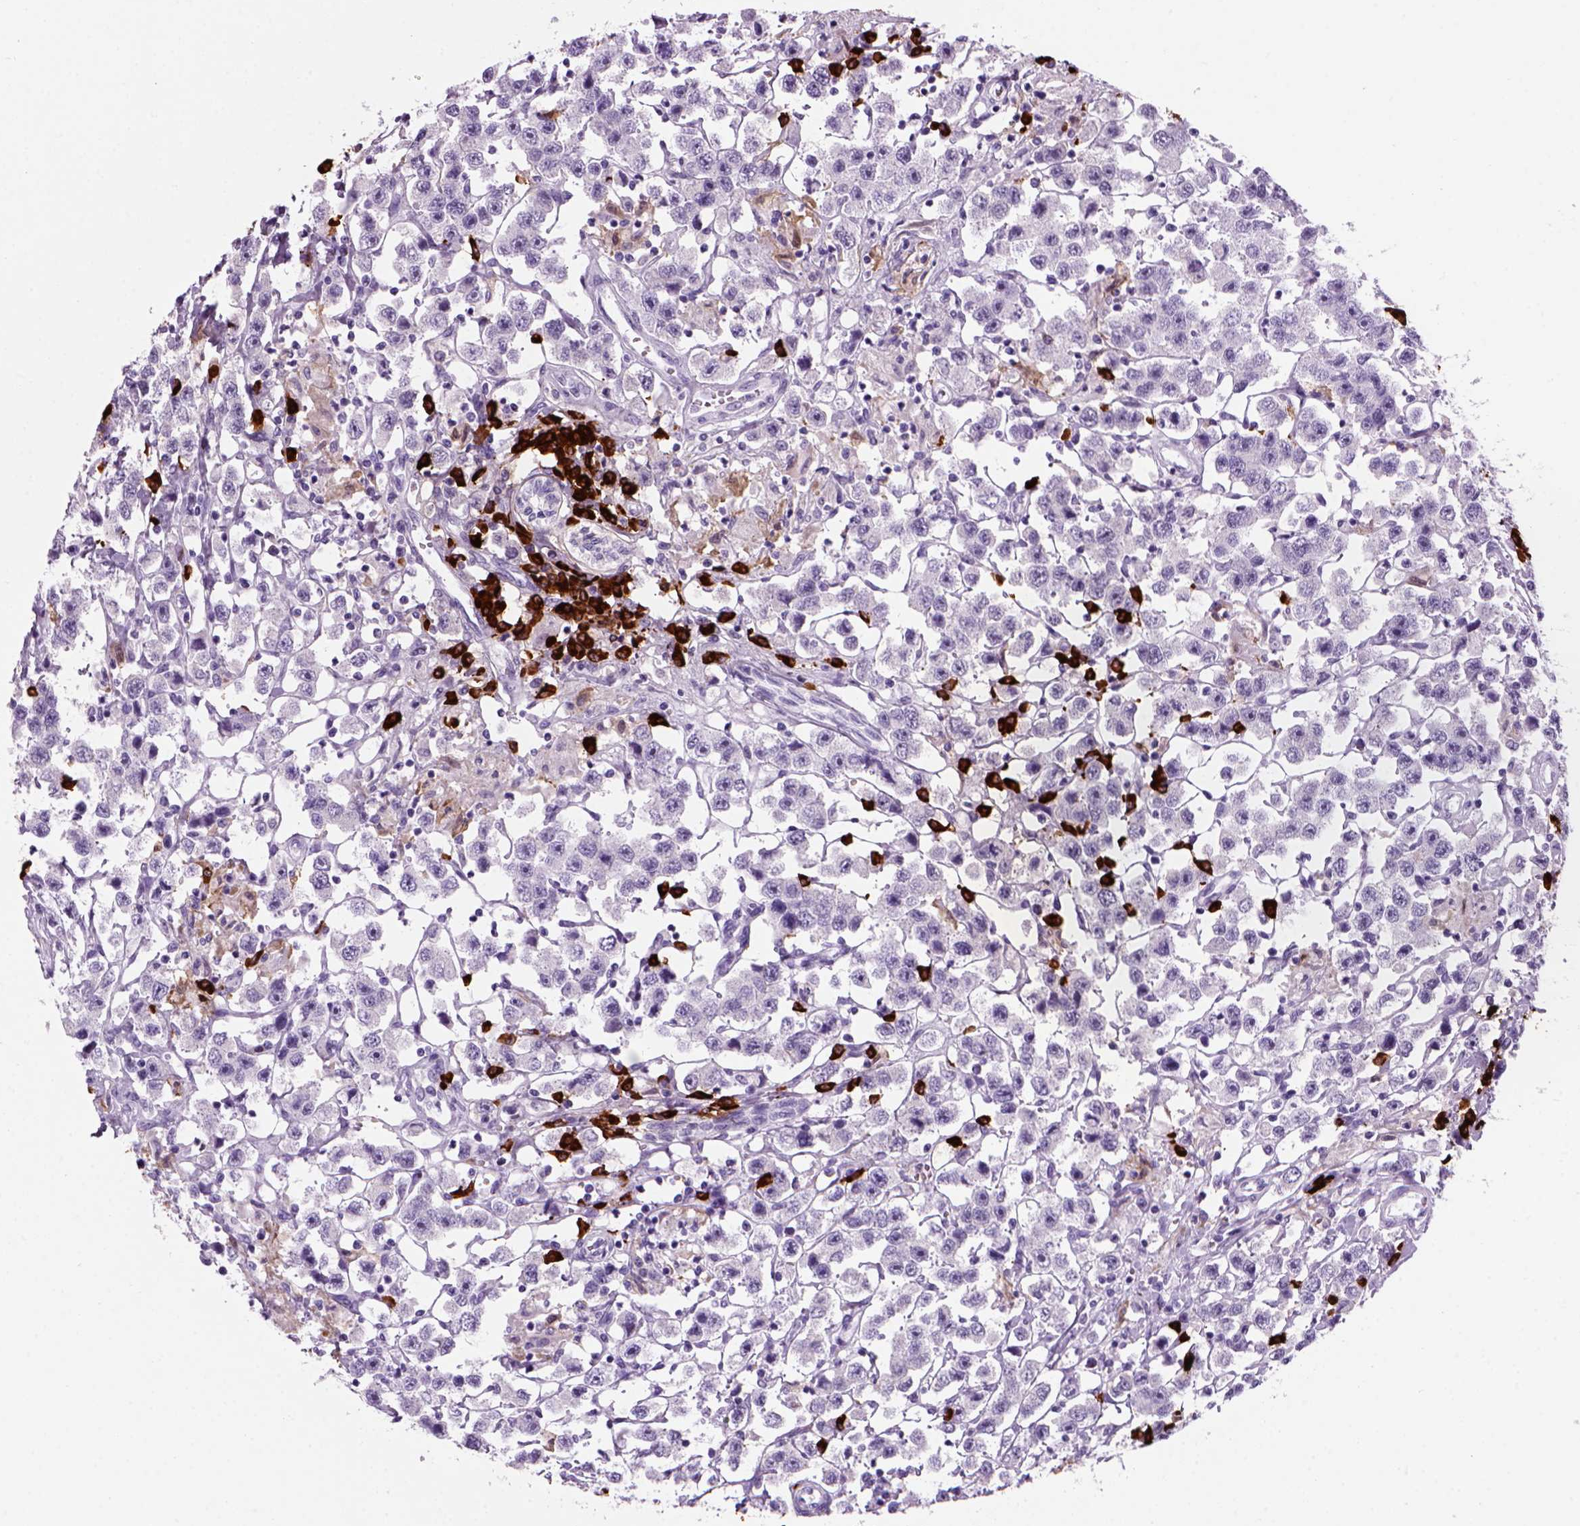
{"staining": {"intensity": "negative", "quantity": "none", "location": "none"}, "tissue": "testis cancer", "cell_type": "Tumor cells", "image_type": "cancer", "snomed": [{"axis": "morphology", "description": "Seminoma, NOS"}, {"axis": "topography", "description": "Testis"}], "caption": "This is a photomicrograph of immunohistochemistry (IHC) staining of seminoma (testis), which shows no staining in tumor cells.", "gene": "MZB1", "patient": {"sex": "male", "age": 45}}